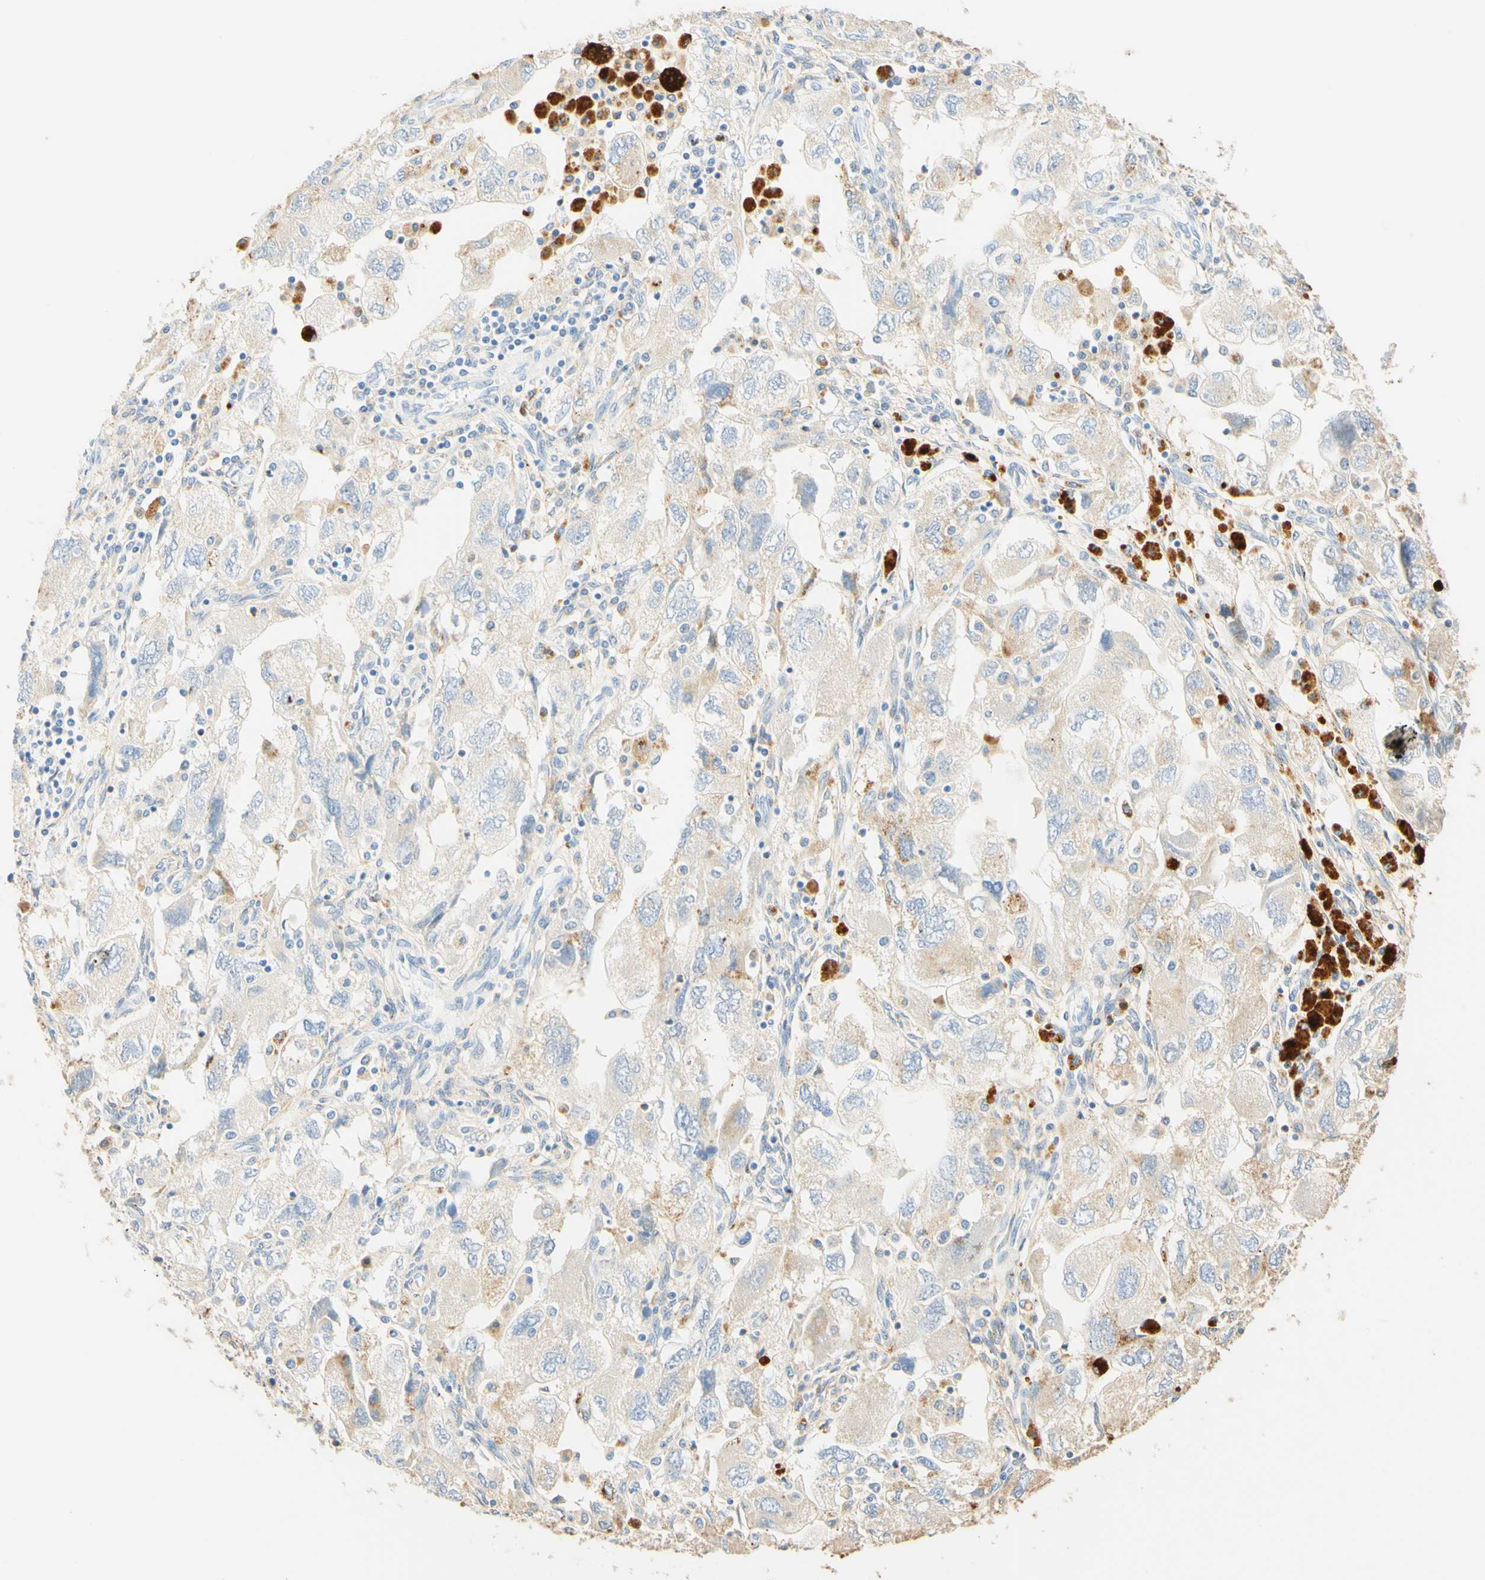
{"staining": {"intensity": "weak", "quantity": ">75%", "location": "cytoplasmic/membranous"}, "tissue": "ovarian cancer", "cell_type": "Tumor cells", "image_type": "cancer", "snomed": [{"axis": "morphology", "description": "Carcinoma, NOS"}, {"axis": "morphology", "description": "Cystadenocarcinoma, serous, NOS"}, {"axis": "topography", "description": "Ovary"}], "caption": "This image demonstrates immunohistochemistry (IHC) staining of human carcinoma (ovarian), with low weak cytoplasmic/membranous expression in approximately >75% of tumor cells.", "gene": "CD63", "patient": {"sex": "female", "age": 69}}